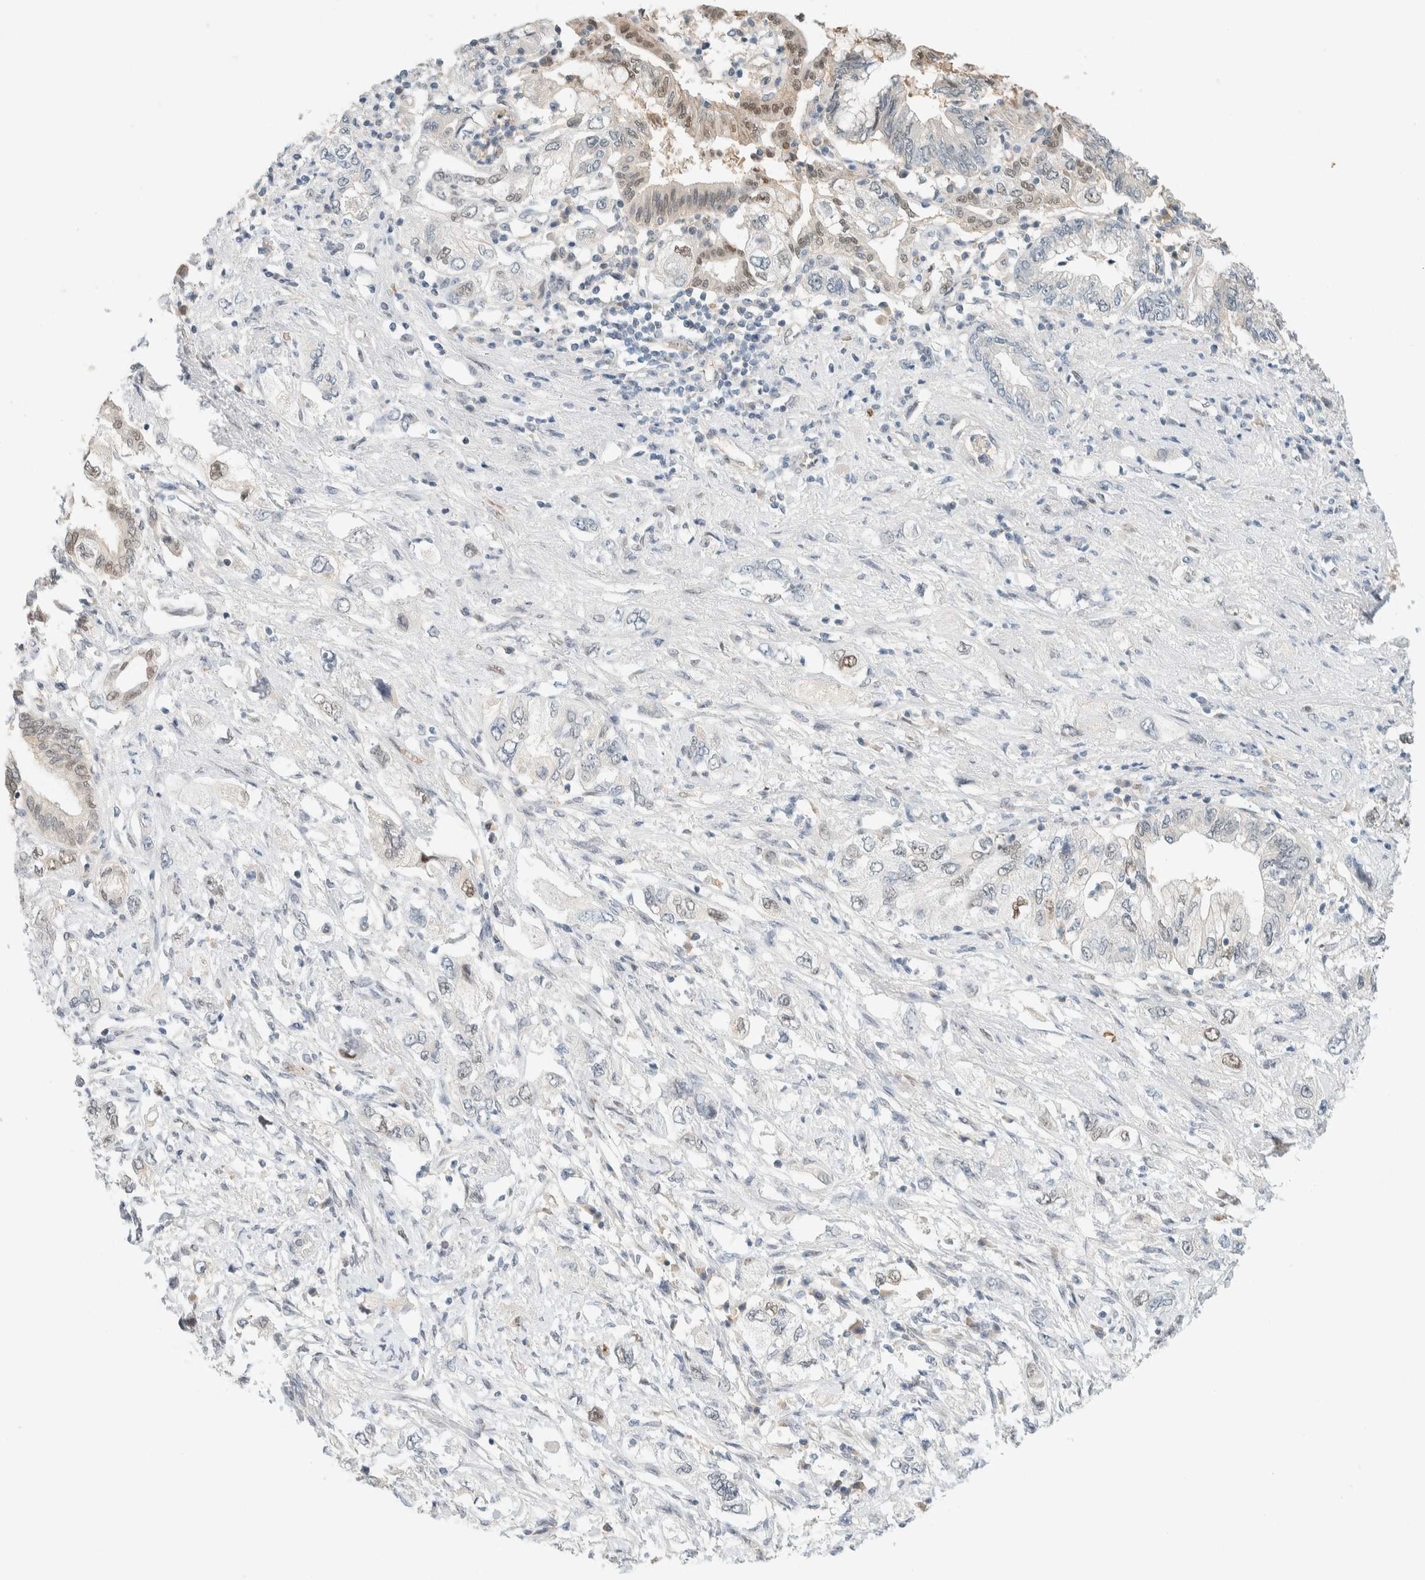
{"staining": {"intensity": "moderate", "quantity": "<25%", "location": "nuclear"}, "tissue": "pancreatic cancer", "cell_type": "Tumor cells", "image_type": "cancer", "snomed": [{"axis": "morphology", "description": "Adenocarcinoma, NOS"}, {"axis": "topography", "description": "Pancreas"}], "caption": "The image exhibits immunohistochemical staining of pancreatic adenocarcinoma. There is moderate nuclear staining is identified in about <25% of tumor cells.", "gene": "TSTD2", "patient": {"sex": "female", "age": 73}}